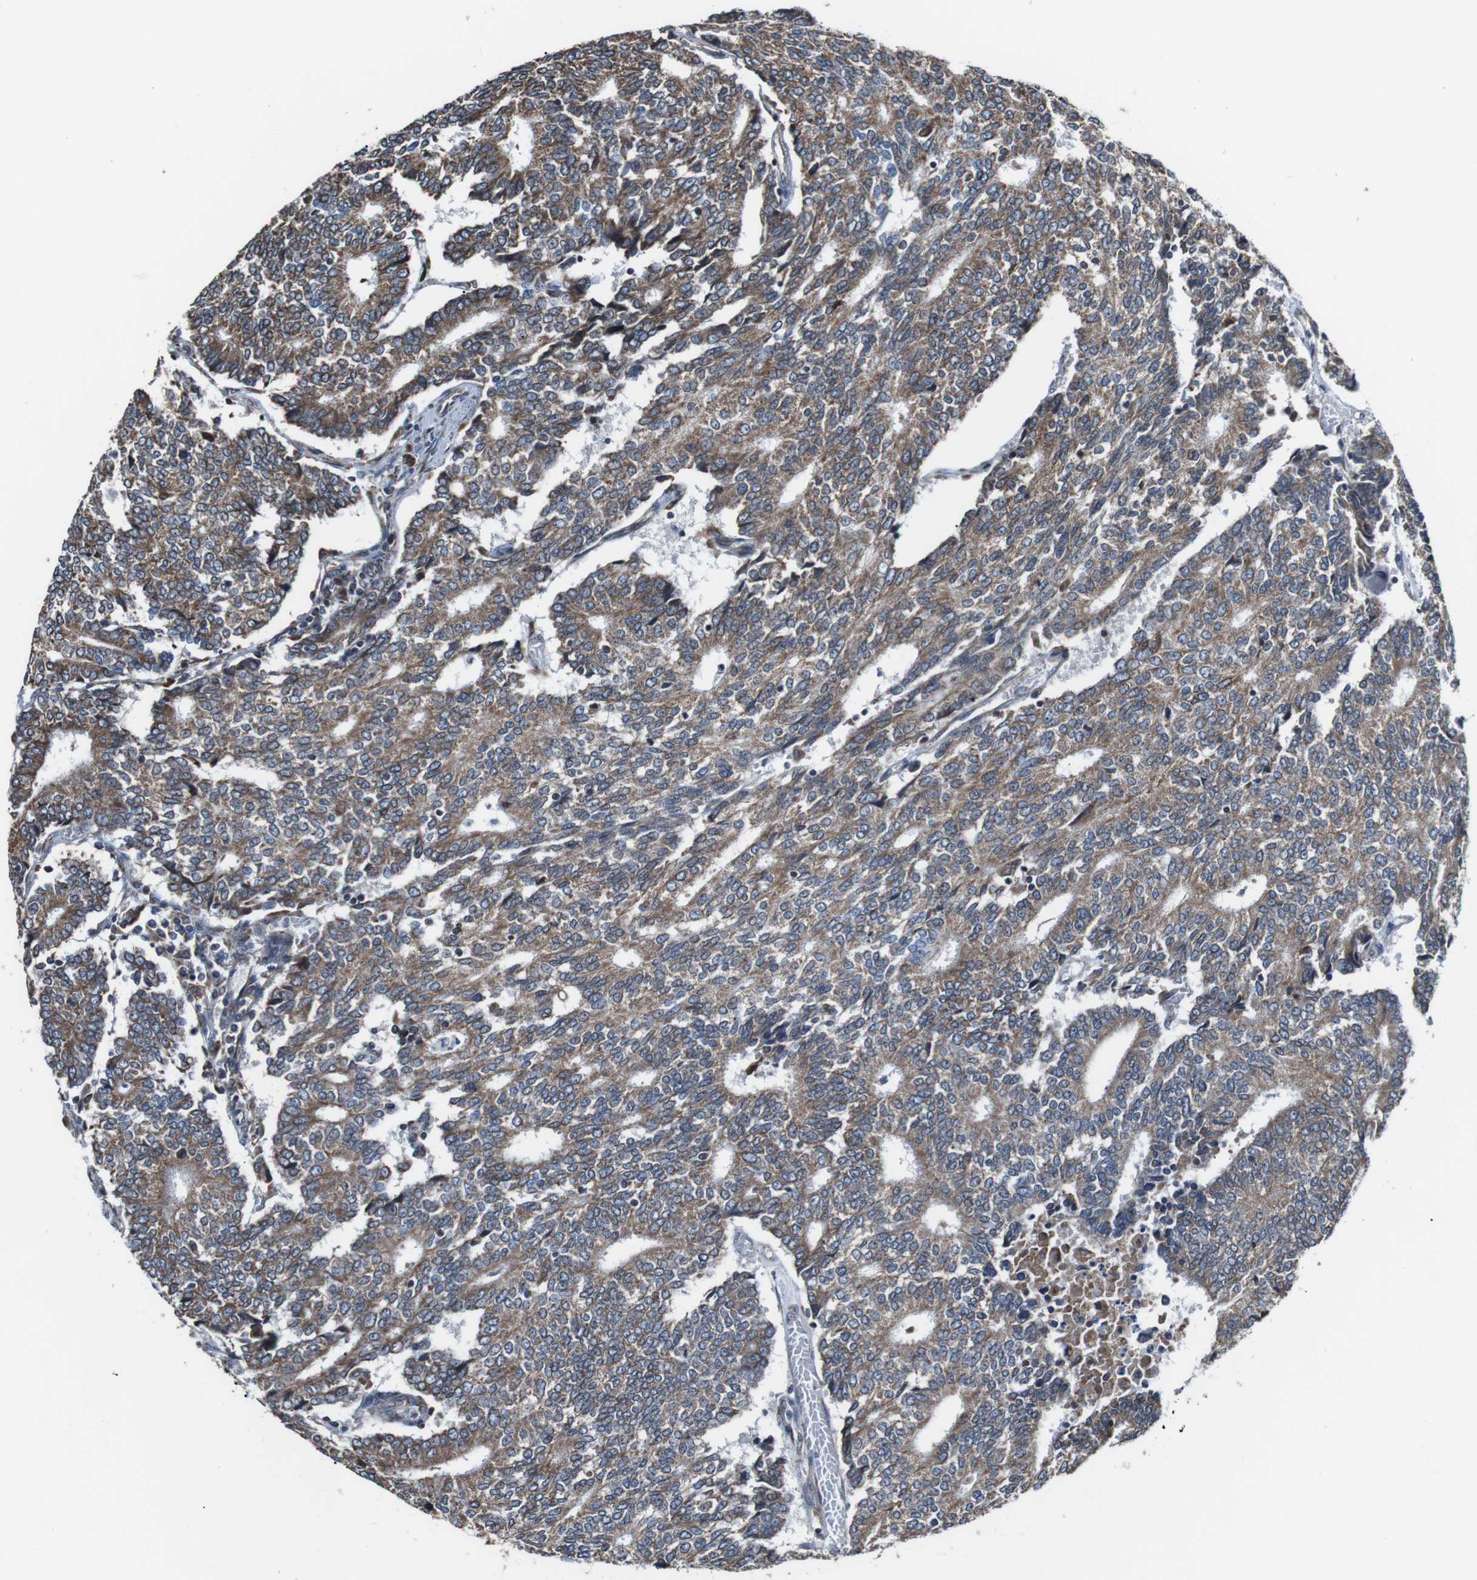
{"staining": {"intensity": "moderate", "quantity": ">75%", "location": "cytoplasmic/membranous"}, "tissue": "prostate cancer", "cell_type": "Tumor cells", "image_type": "cancer", "snomed": [{"axis": "morphology", "description": "Normal tissue, NOS"}, {"axis": "morphology", "description": "Adenocarcinoma, High grade"}, {"axis": "topography", "description": "Prostate"}, {"axis": "topography", "description": "Seminal veicle"}], "caption": "Moderate cytoplasmic/membranous protein expression is identified in about >75% of tumor cells in prostate high-grade adenocarcinoma.", "gene": "CISD2", "patient": {"sex": "male", "age": 55}}